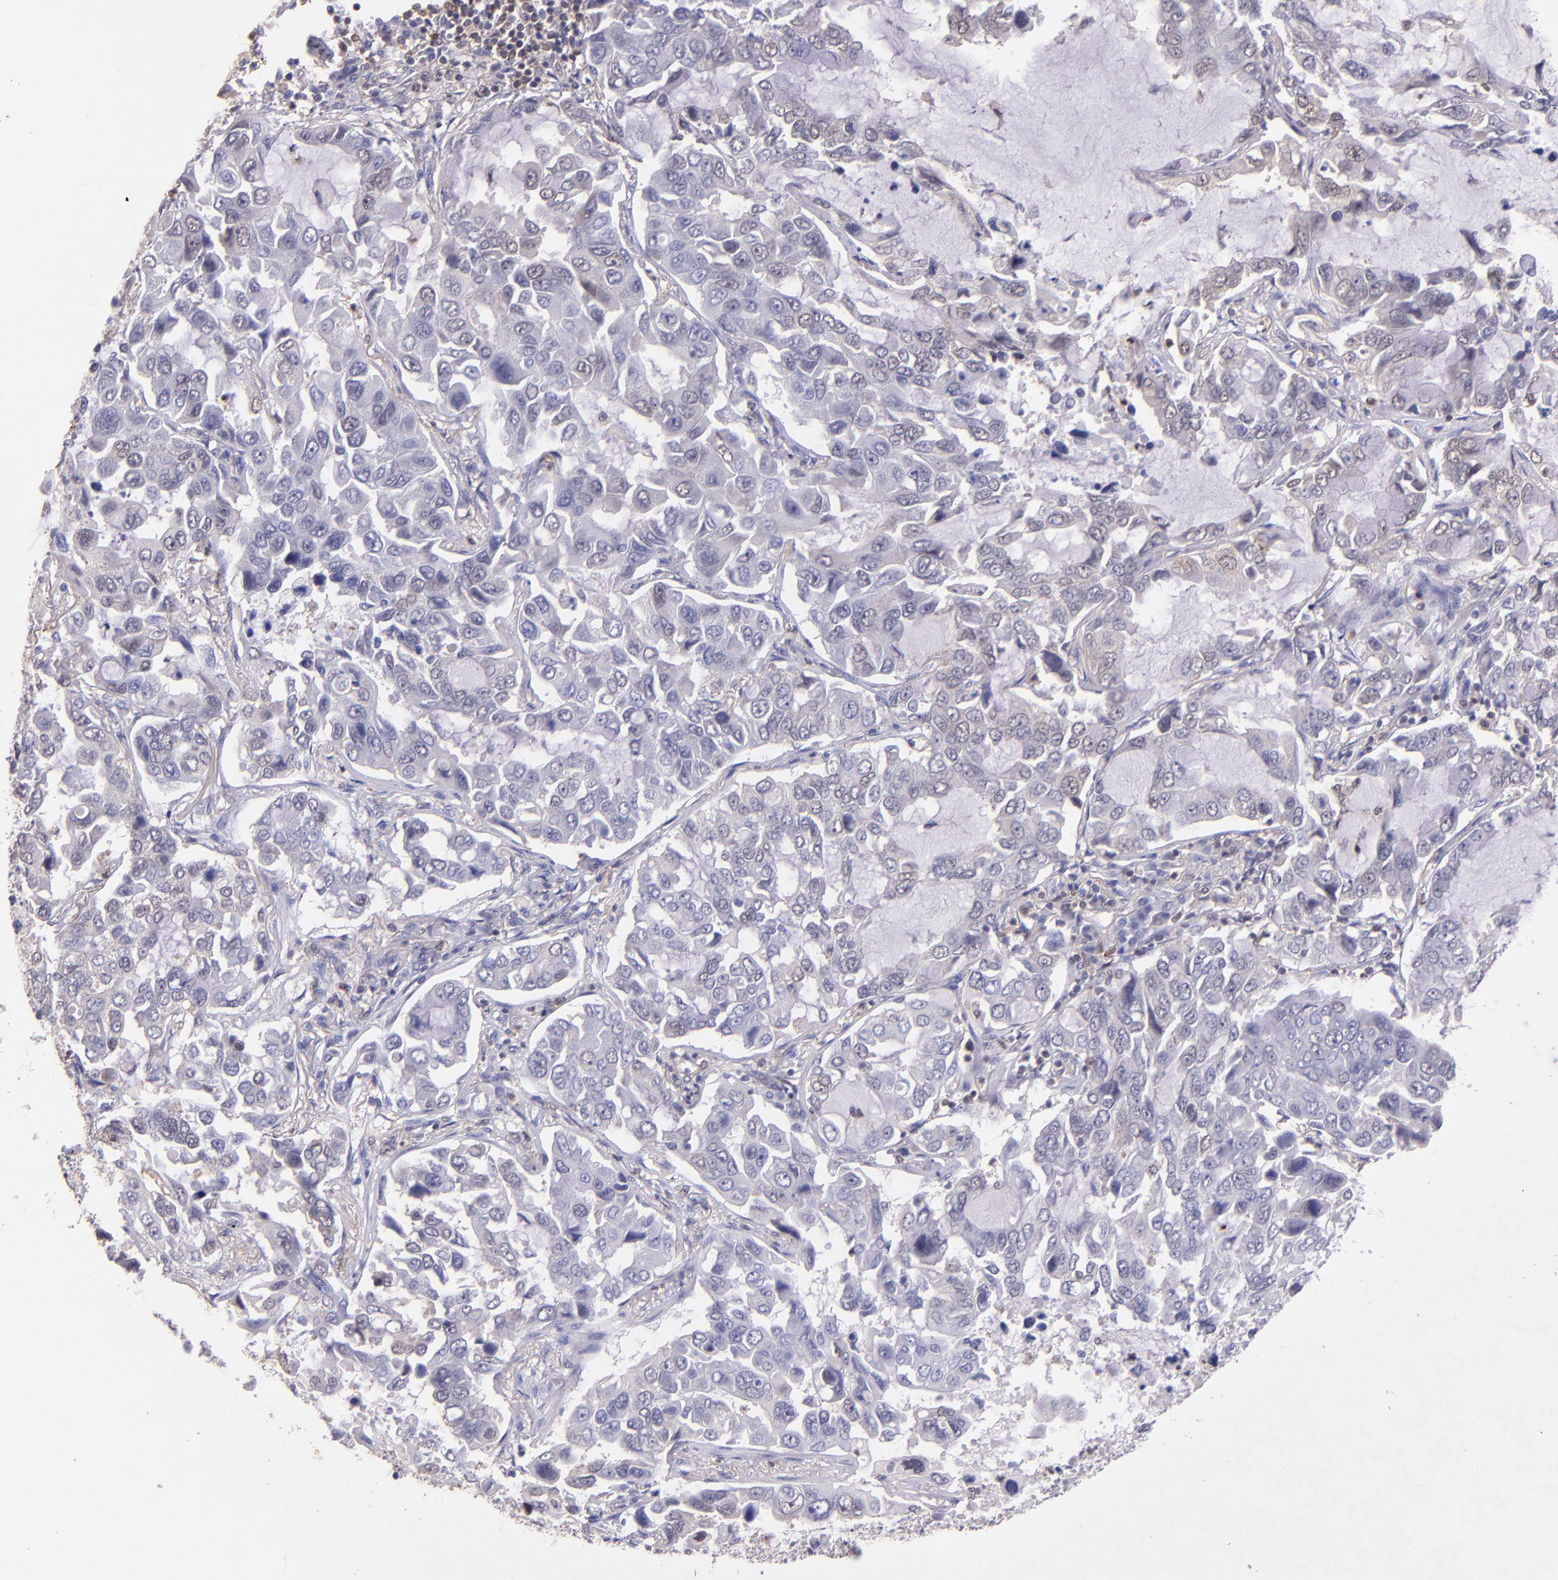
{"staining": {"intensity": "negative", "quantity": "none", "location": "none"}, "tissue": "lung cancer", "cell_type": "Tumor cells", "image_type": "cancer", "snomed": [{"axis": "morphology", "description": "Adenocarcinoma, NOS"}, {"axis": "topography", "description": "Lung"}], "caption": "Tumor cells show no significant positivity in lung cancer.", "gene": "STAT6", "patient": {"sex": "male", "age": 64}}